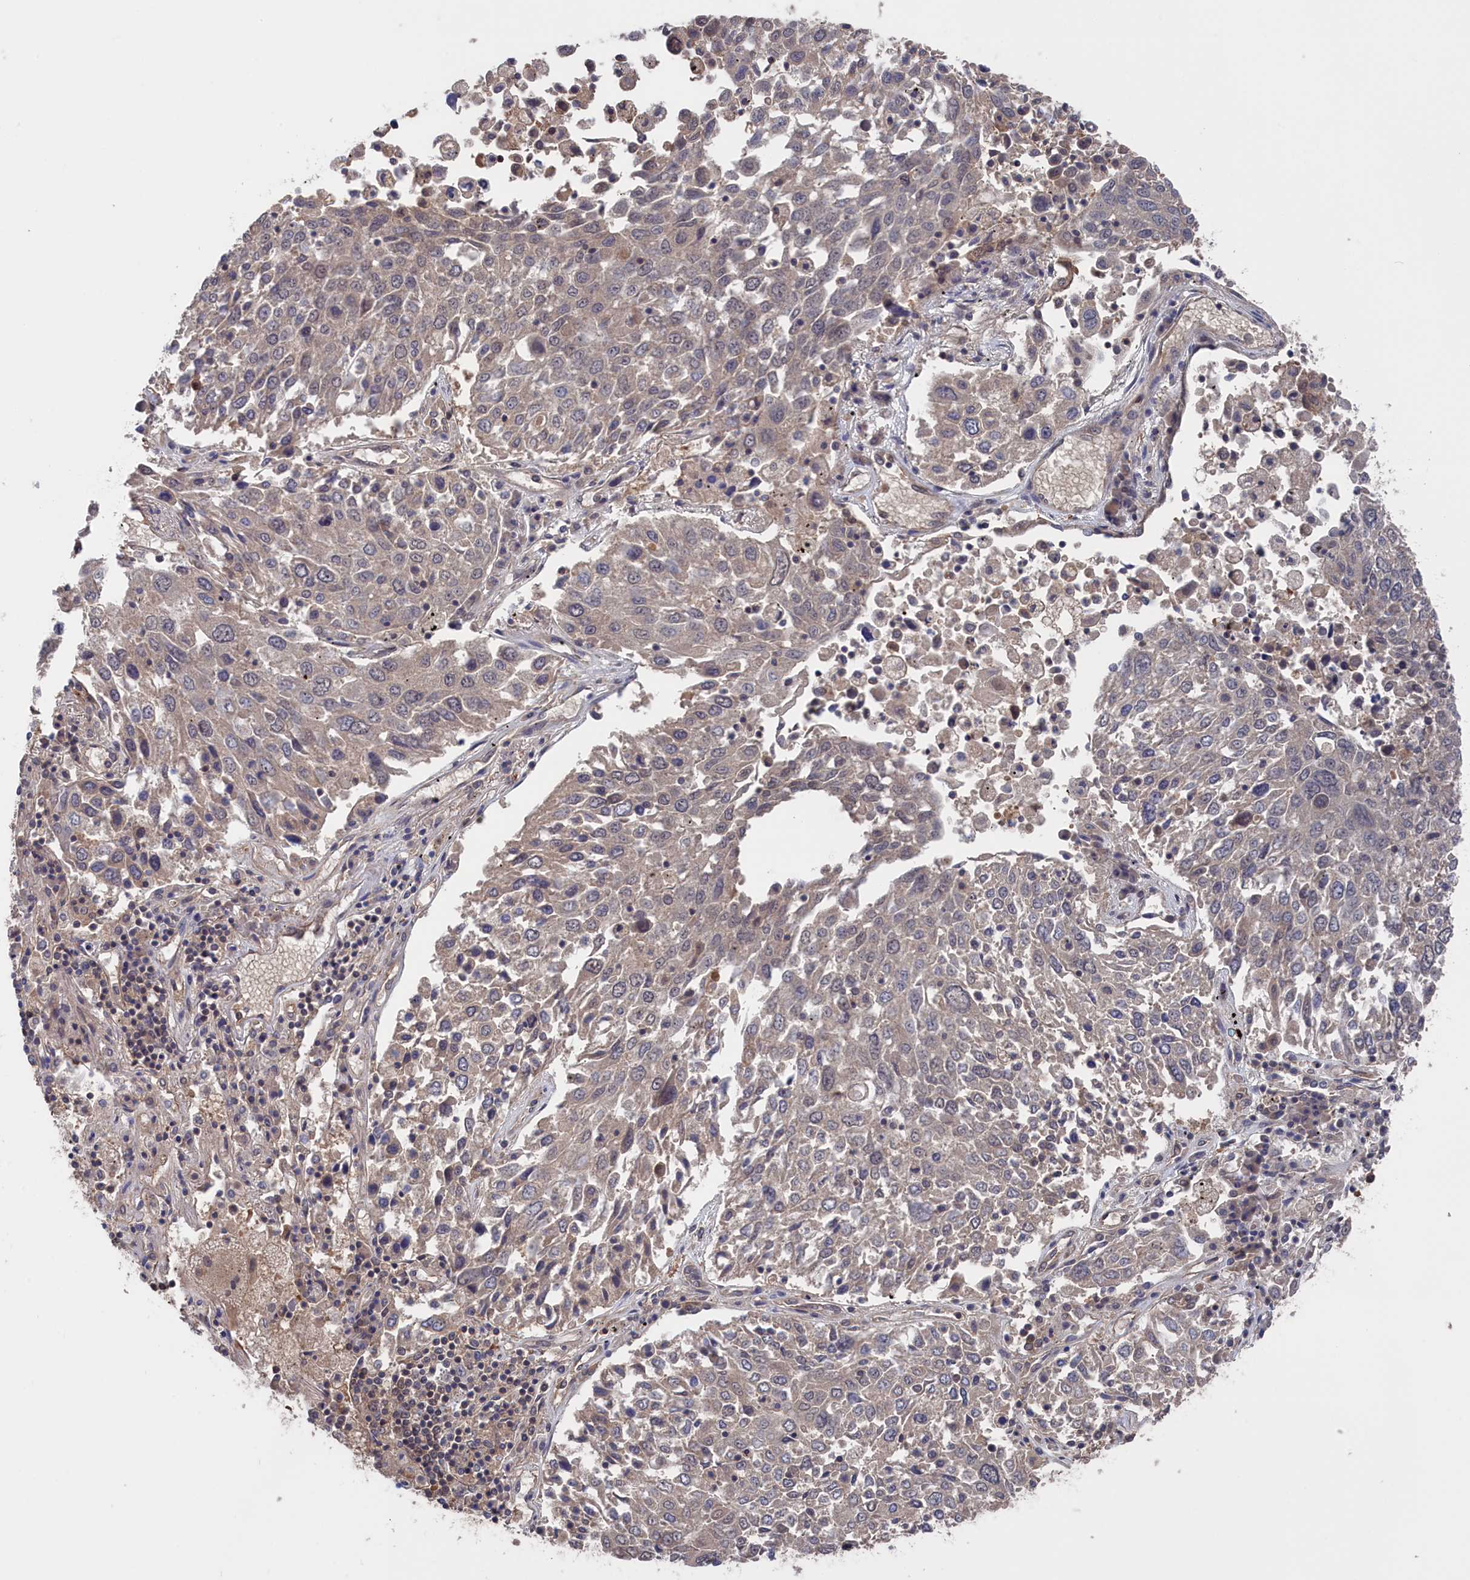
{"staining": {"intensity": "negative", "quantity": "none", "location": "none"}, "tissue": "lung cancer", "cell_type": "Tumor cells", "image_type": "cancer", "snomed": [{"axis": "morphology", "description": "Squamous cell carcinoma, NOS"}, {"axis": "topography", "description": "Lung"}], "caption": "The photomicrograph exhibits no significant expression in tumor cells of lung squamous cell carcinoma.", "gene": "NUTF2", "patient": {"sex": "male", "age": 65}}